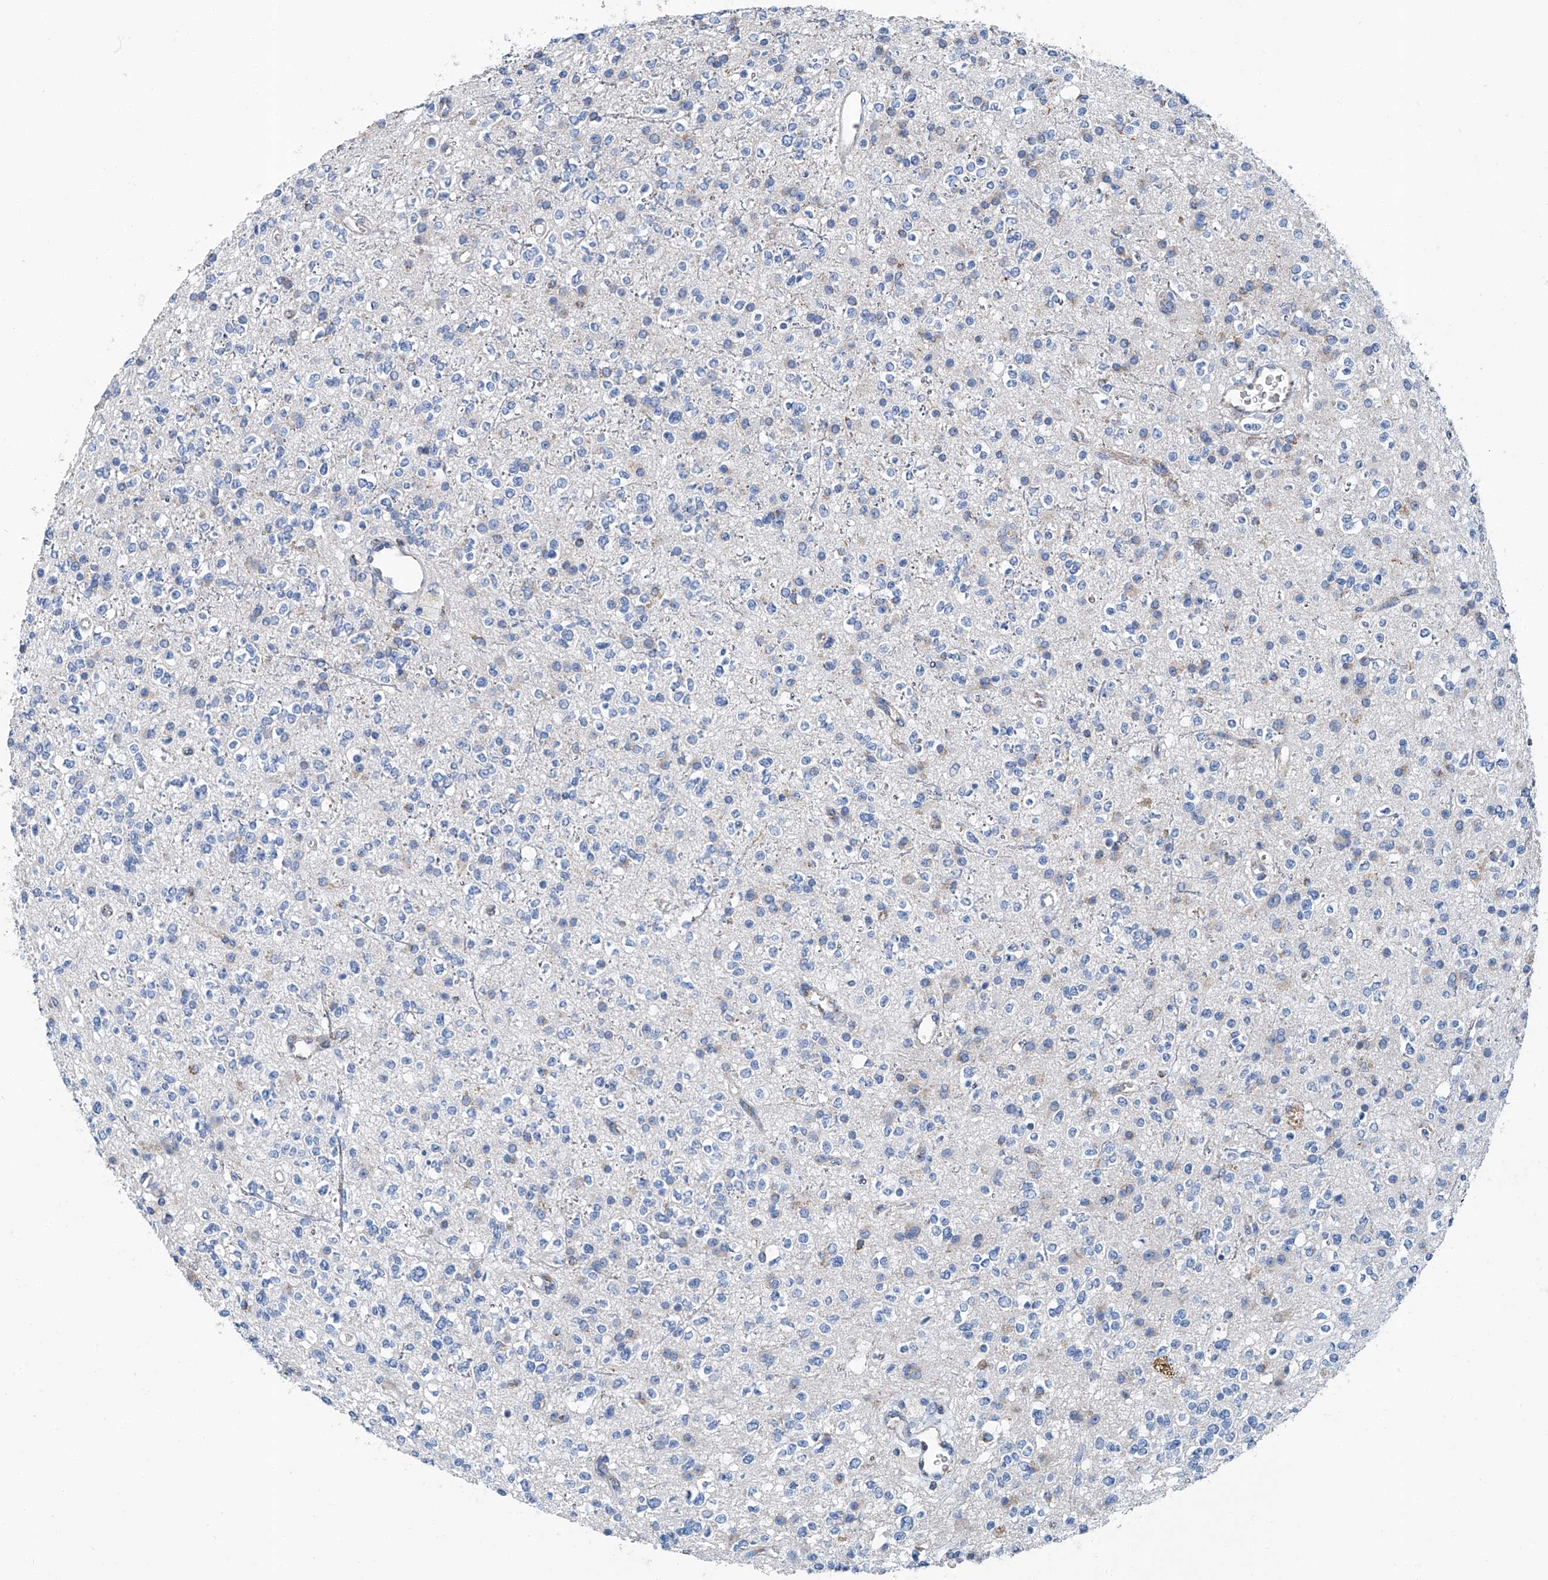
{"staining": {"intensity": "negative", "quantity": "none", "location": "none"}, "tissue": "glioma", "cell_type": "Tumor cells", "image_type": "cancer", "snomed": [{"axis": "morphology", "description": "Glioma, malignant, High grade"}, {"axis": "topography", "description": "Brain"}], "caption": "The photomicrograph displays no significant positivity in tumor cells of glioma.", "gene": "MT-ND1", "patient": {"sex": "male", "age": 34}}